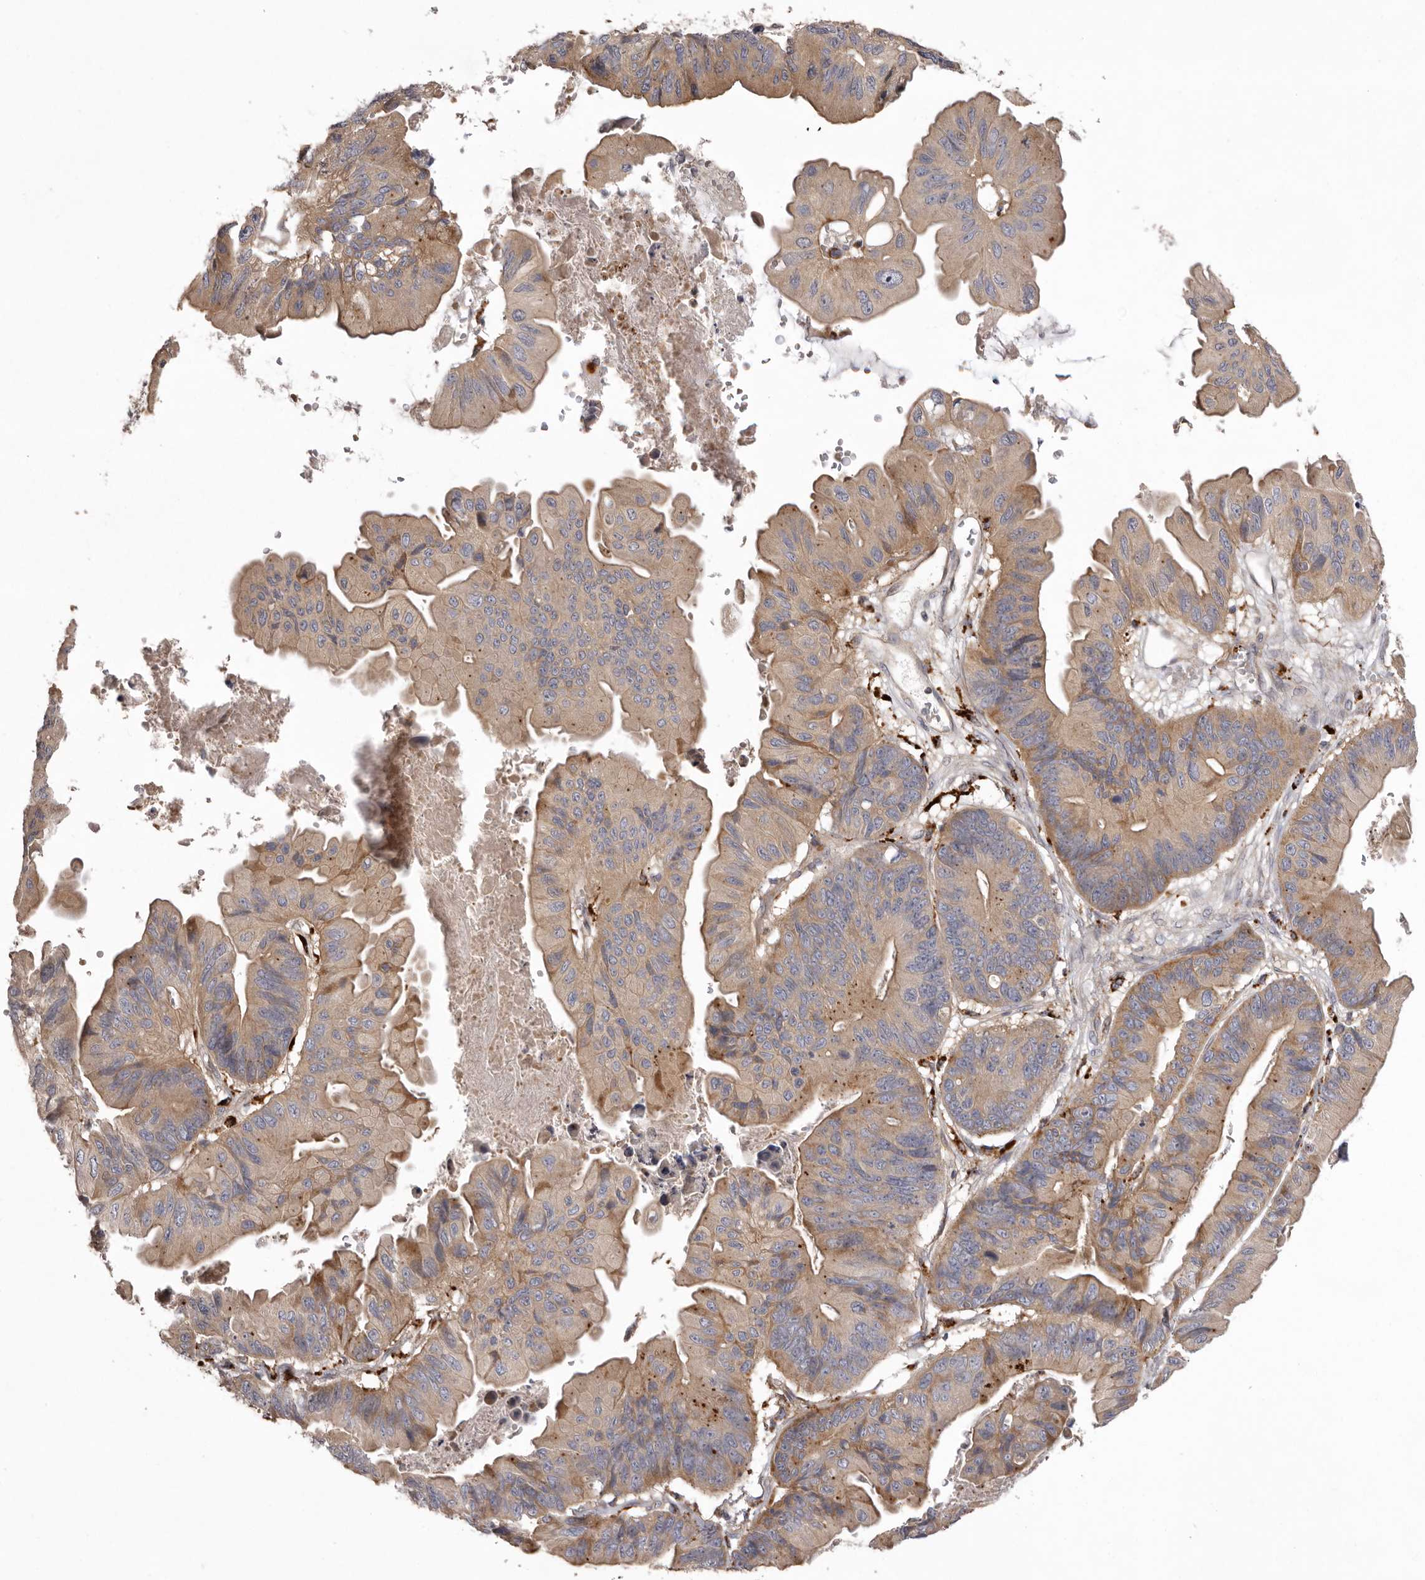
{"staining": {"intensity": "moderate", "quantity": ">75%", "location": "cytoplasmic/membranous"}, "tissue": "ovarian cancer", "cell_type": "Tumor cells", "image_type": "cancer", "snomed": [{"axis": "morphology", "description": "Cystadenocarcinoma, mucinous, NOS"}, {"axis": "topography", "description": "Ovary"}], "caption": "Tumor cells show medium levels of moderate cytoplasmic/membranous expression in about >75% of cells in ovarian cancer (mucinous cystadenocarcinoma). (DAB (3,3'-diaminobenzidine) IHC, brown staining for protein, blue staining for nuclei).", "gene": "WDR47", "patient": {"sex": "female", "age": 61}}